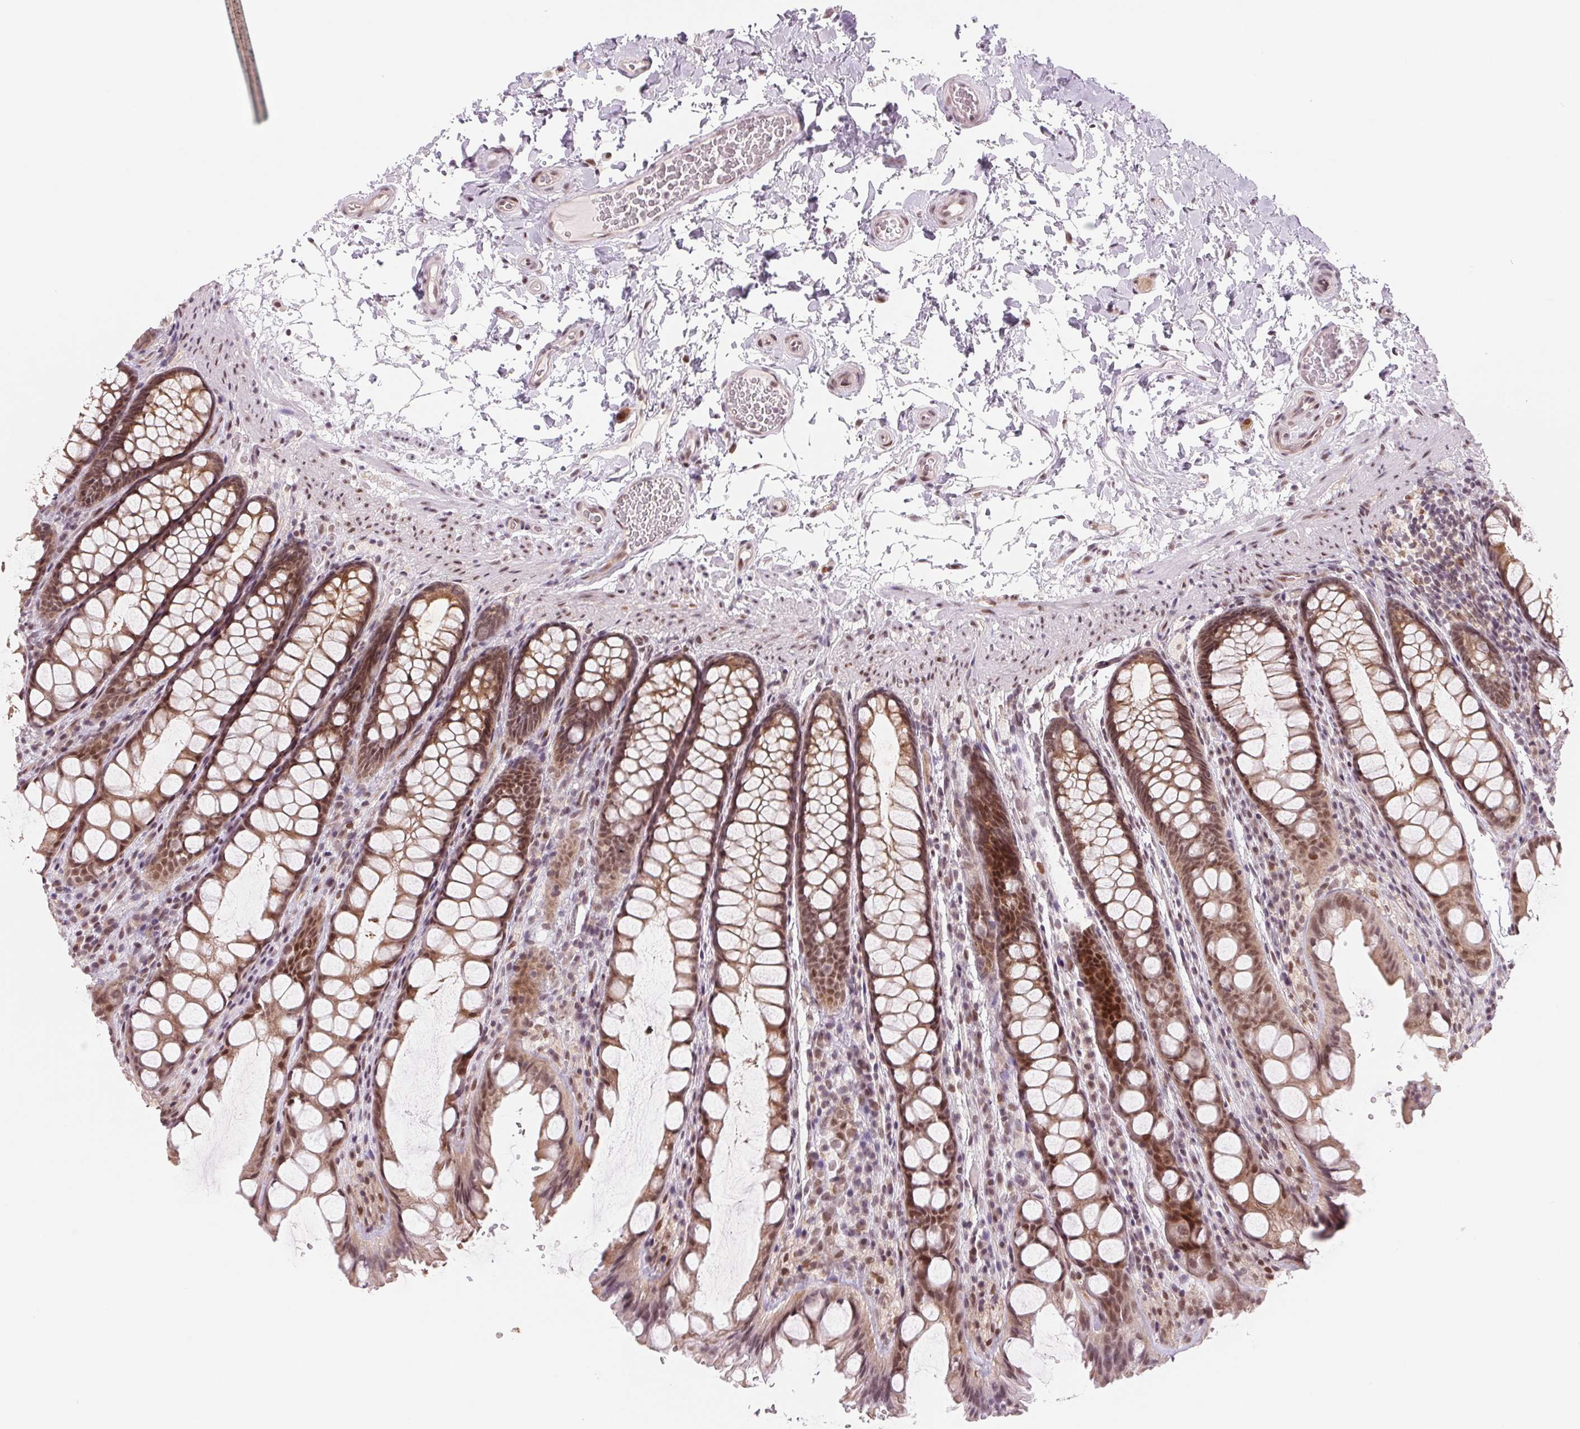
{"staining": {"intensity": "weak", "quantity": ">75%", "location": "nuclear"}, "tissue": "colon", "cell_type": "Endothelial cells", "image_type": "normal", "snomed": [{"axis": "morphology", "description": "Normal tissue, NOS"}, {"axis": "topography", "description": "Colon"}], "caption": "Immunohistochemistry image of unremarkable human colon stained for a protein (brown), which shows low levels of weak nuclear staining in about >75% of endothelial cells.", "gene": "DNAJB6", "patient": {"sex": "male", "age": 47}}